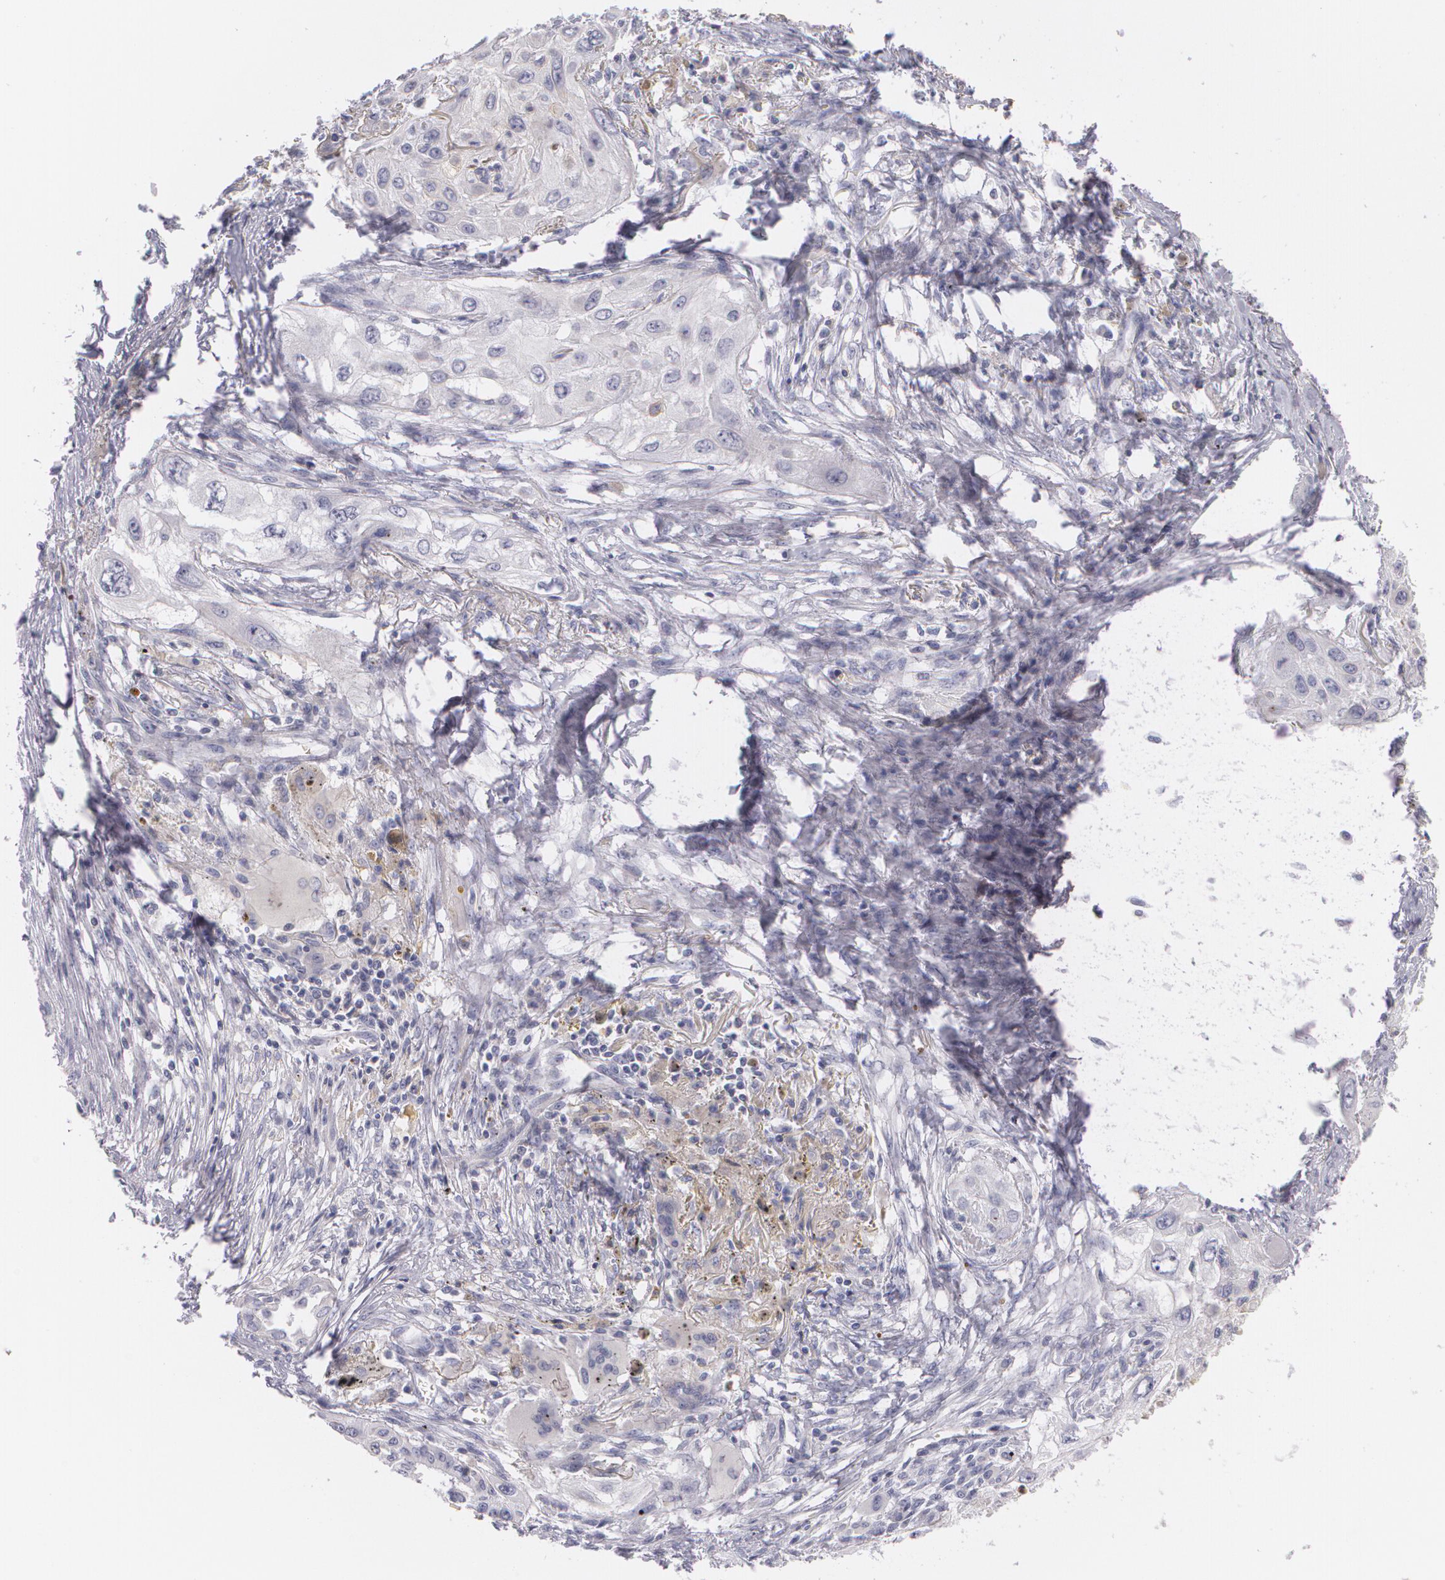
{"staining": {"intensity": "weak", "quantity": "<25%", "location": "cytoplasmic/membranous"}, "tissue": "lung cancer", "cell_type": "Tumor cells", "image_type": "cancer", "snomed": [{"axis": "morphology", "description": "Squamous cell carcinoma, NOS"}, {"axis": "topography", "description": "Lung"}], "caption": "Immunohistochemistry (IHC) of lung cancer exhibits no positivity in tumor cells. (DAB IHC, high magnification).", "gene": "FAM181A", "patient": {"sex": "male", "age": 71}}